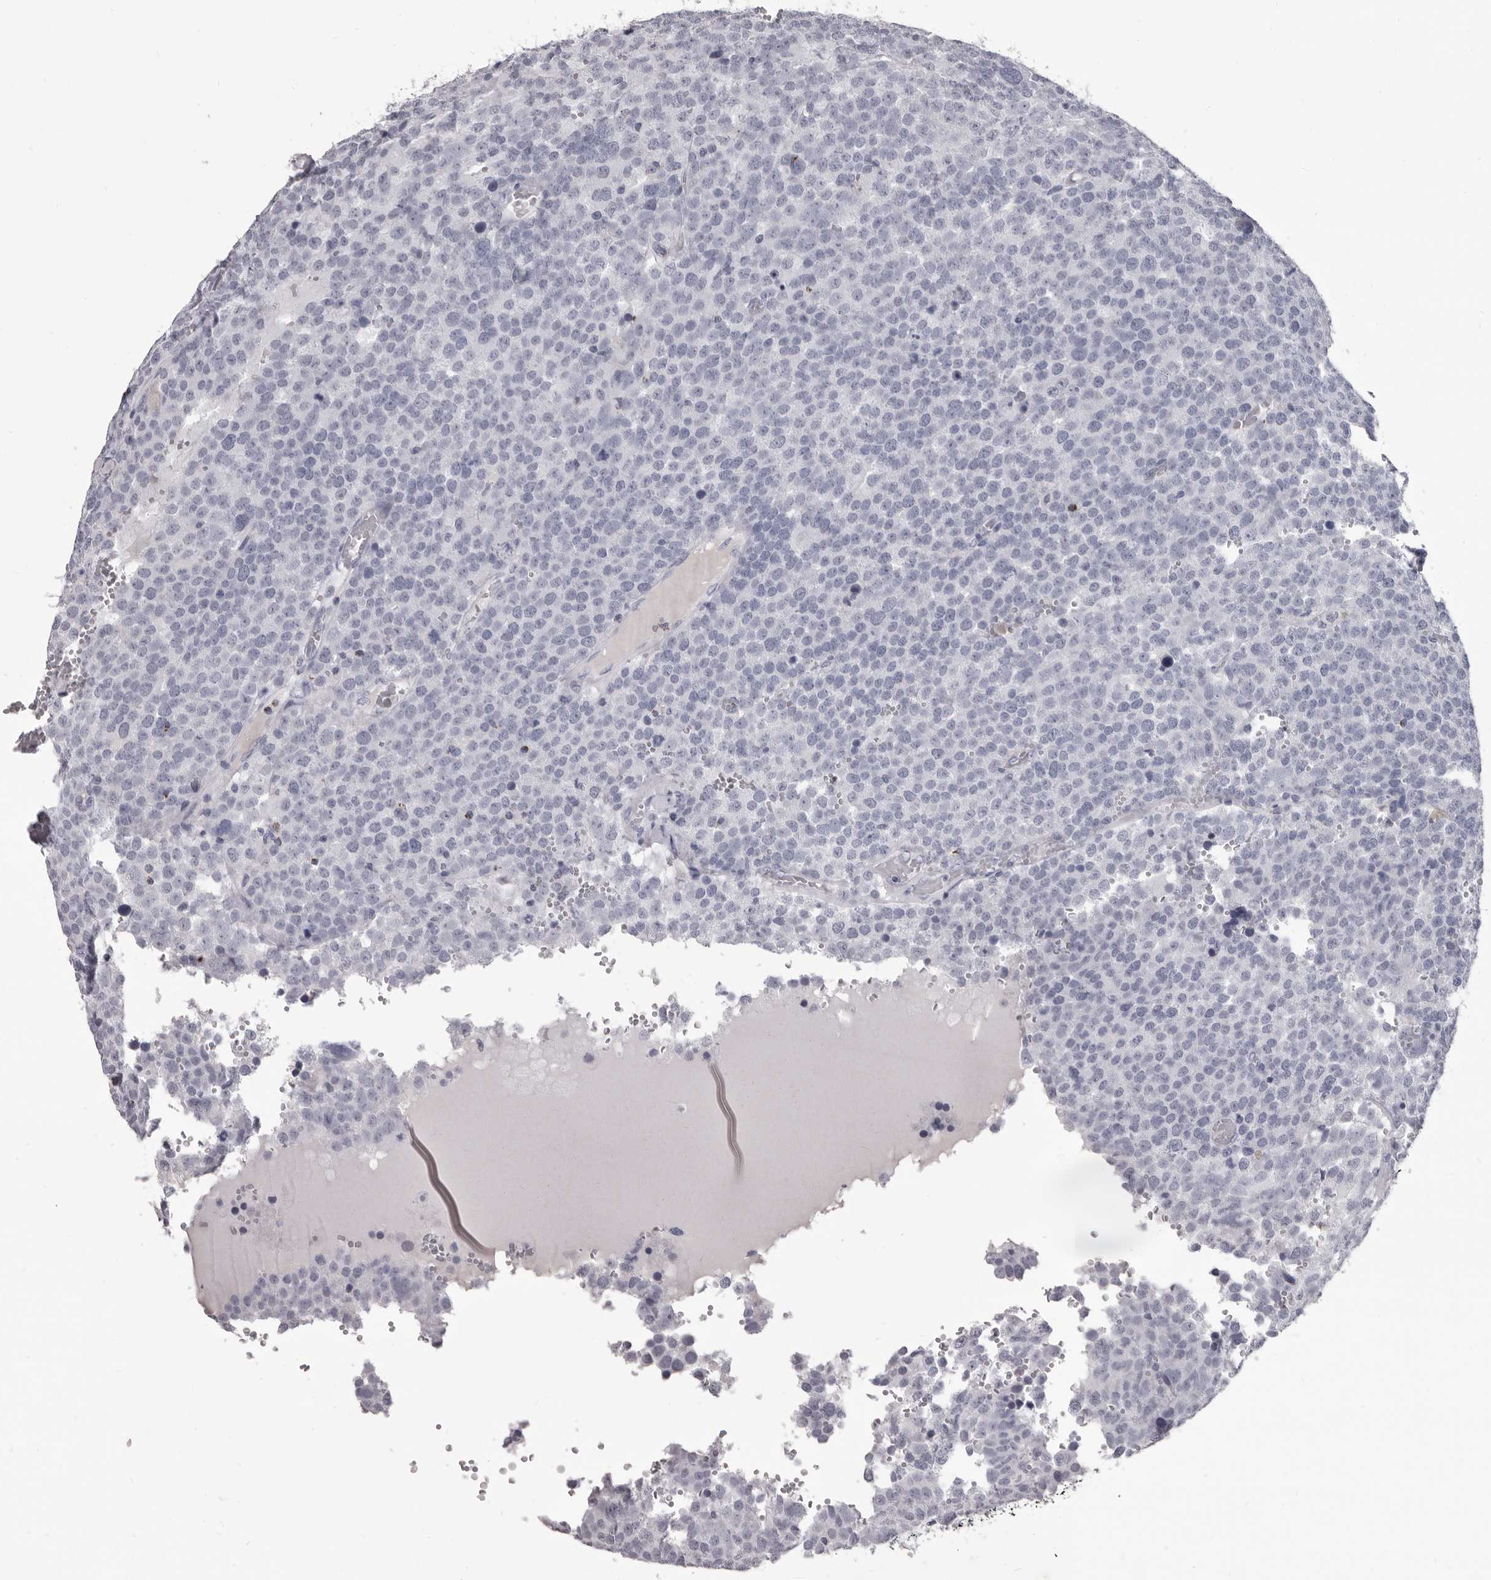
{"staining": {"intensity": "negative", "quantity": "none", "location": "none"}, "tissue": "testis cancer", "cell_type": "Tumor cells", "image_type": "cancer", "snomed": [{"axis": "morphology", "description": "Seminoma, NOS"}, {"axis": "topography", "description": "Testis"}], "caption": "DAB (3,3'-diaminobenzidine) immunohistochemical staining of human testis cancer exhibits no significant expression in tumor cells.", "gene": "GZMH", "patient": {"sex": "male", "age": 71}}